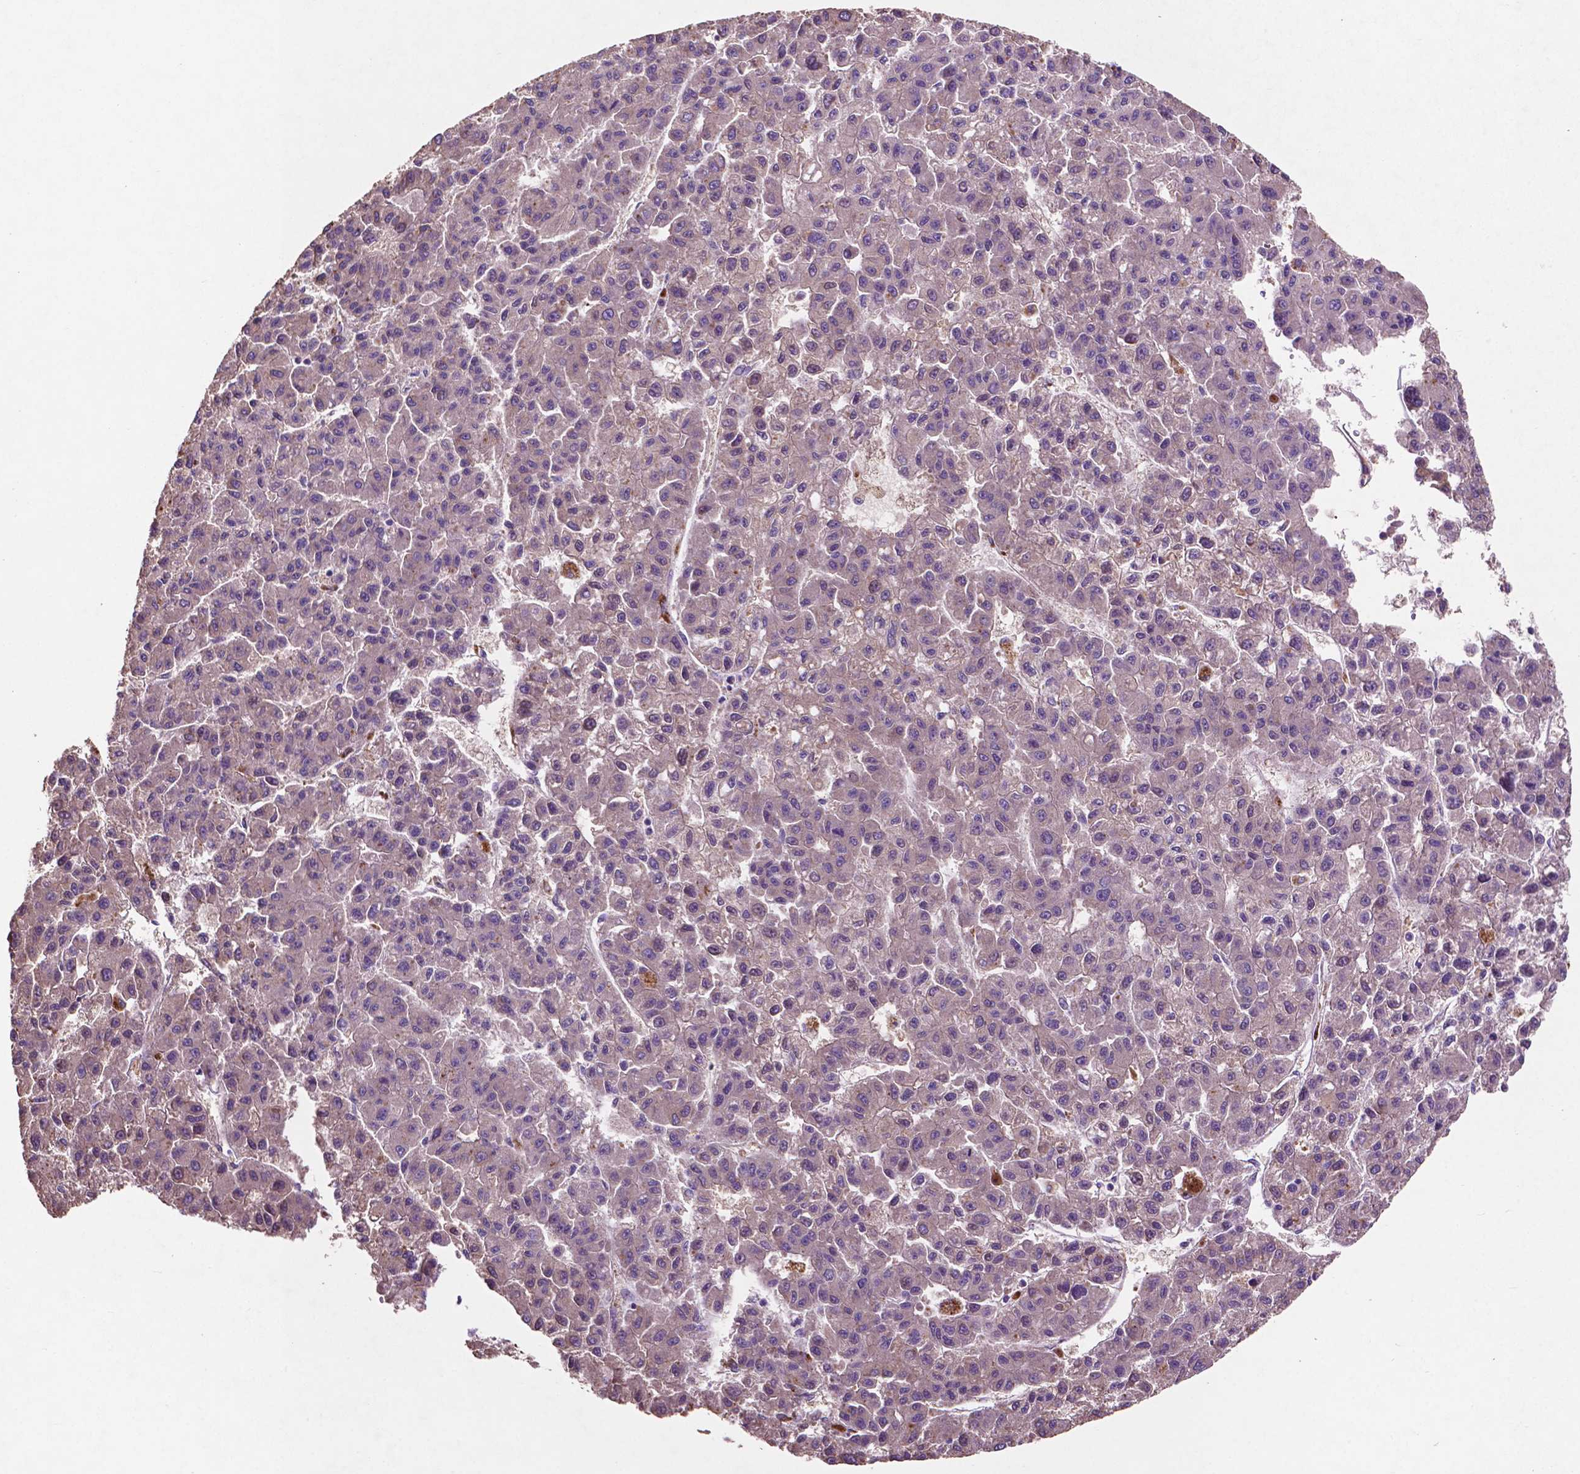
{"staining": {"intensity": "negative", "quantity": "none", "location": "none"}, "tissue": "liver cancer", "cell_type": "Tumor cells", "image_type": "cancer", "snomed": [{"axis": "morphology", "description": "Carcinoma, Hepatocellular, NOS"}, {"axis": "topography", "description": "Liver"}], "caption": "A histopathology image of liver hepatocellular carcinoma stained for a protein demonstrates no brown staining in tumor cells. Brightfield microscopy of immunohistochemistry (IHC) stained with DAB (brown) and hematoxylin (blue), captured at high magnification.", "gene": "MBTPS1", "patient": {"sex": "male", "age": 70}}